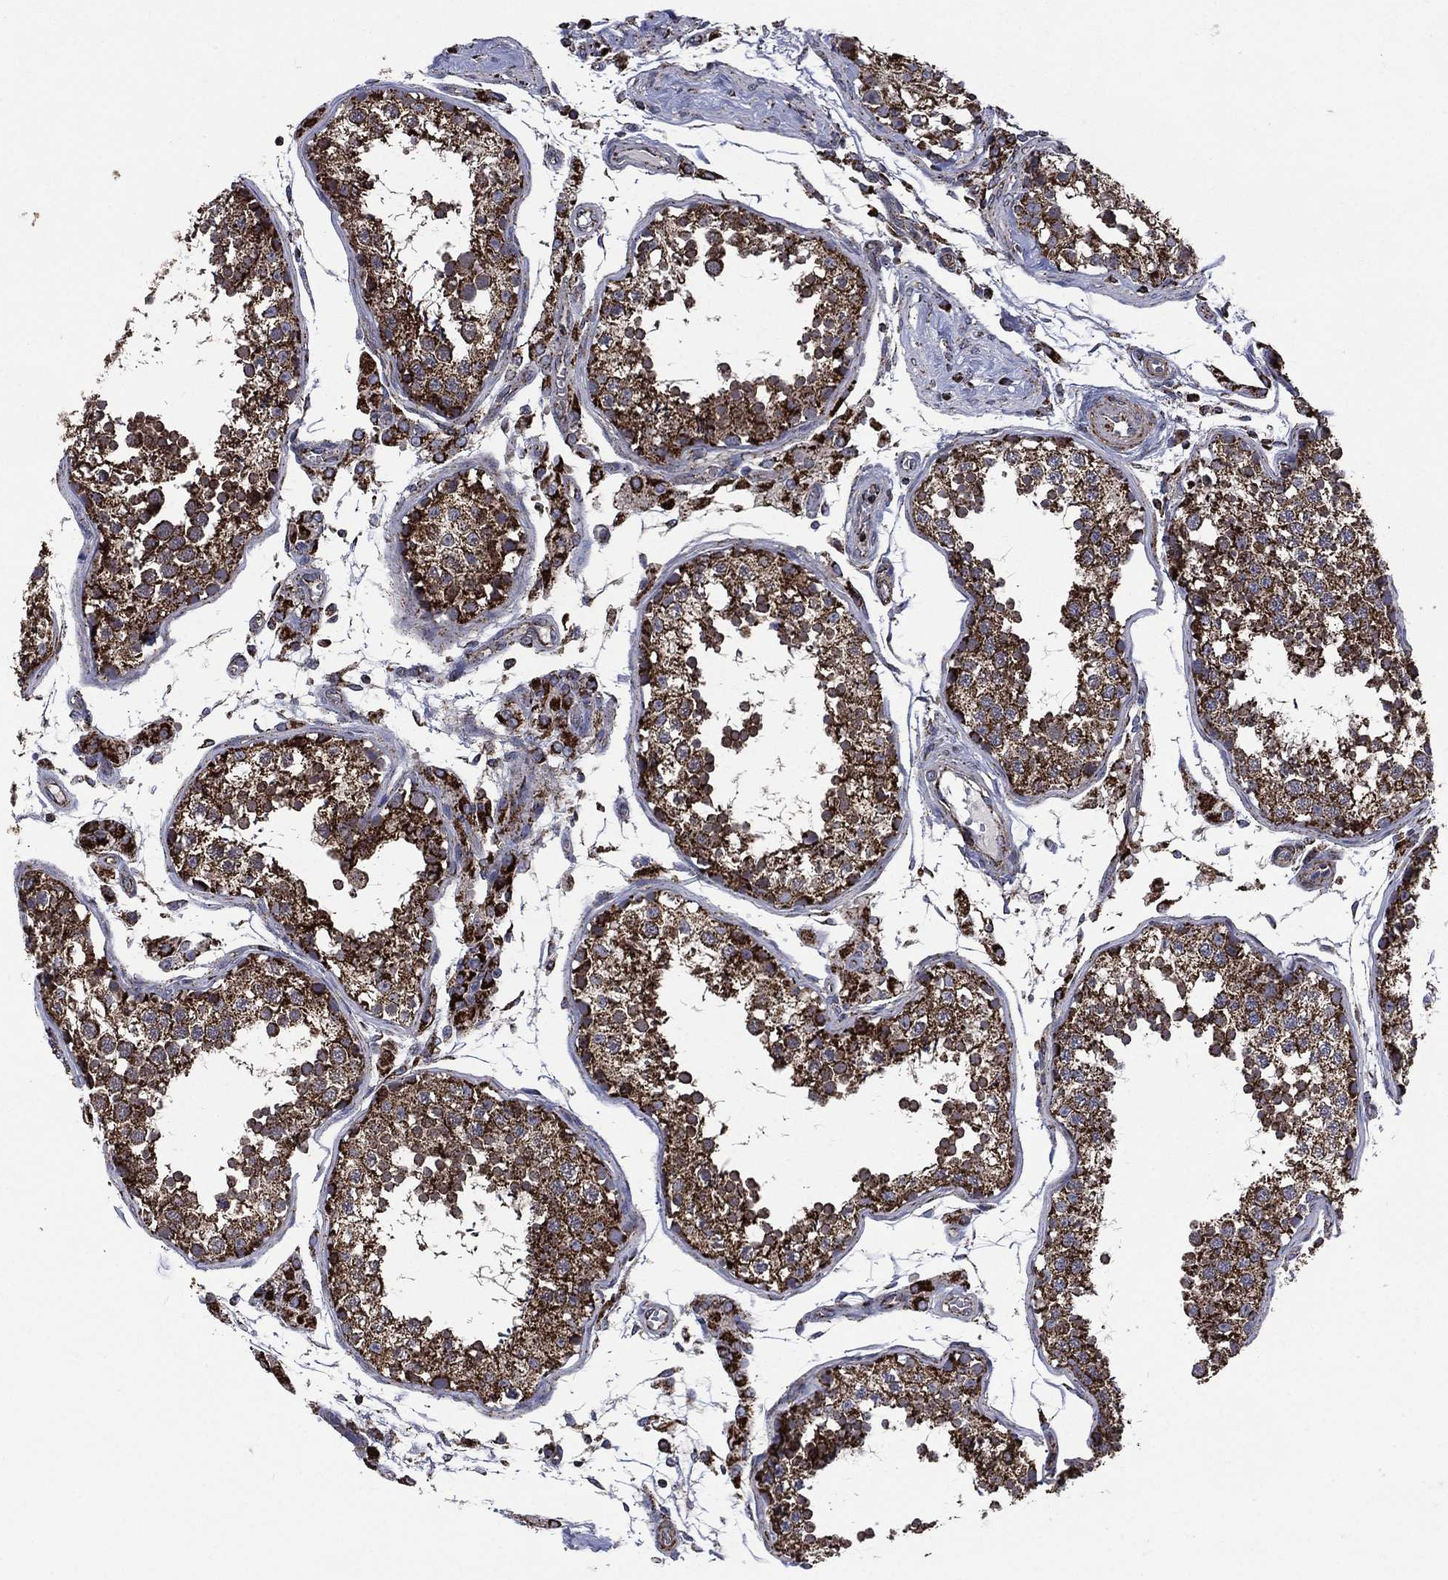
{"staining": {"intensity": "strong", "quantity": ">75%", "location": "cytoplasmic/membranous"}, "tissue": "testis", "cell_type": "Cells in seminiferous ducts", "image_type": "normal", "snomed": [{"axis": "morphology", "description": "Normal tissue, NOS"}, {"axis": "topography", "description": "Testis"}], "caption": "Strong cytoplasmic/membranous expression for a protein is seen in approximately >75% of cells in seminiferous ducts of normal testis using immunohistochemistry.", "gene": "GOT2", "patient": {"sex": "male", "age": 29}}